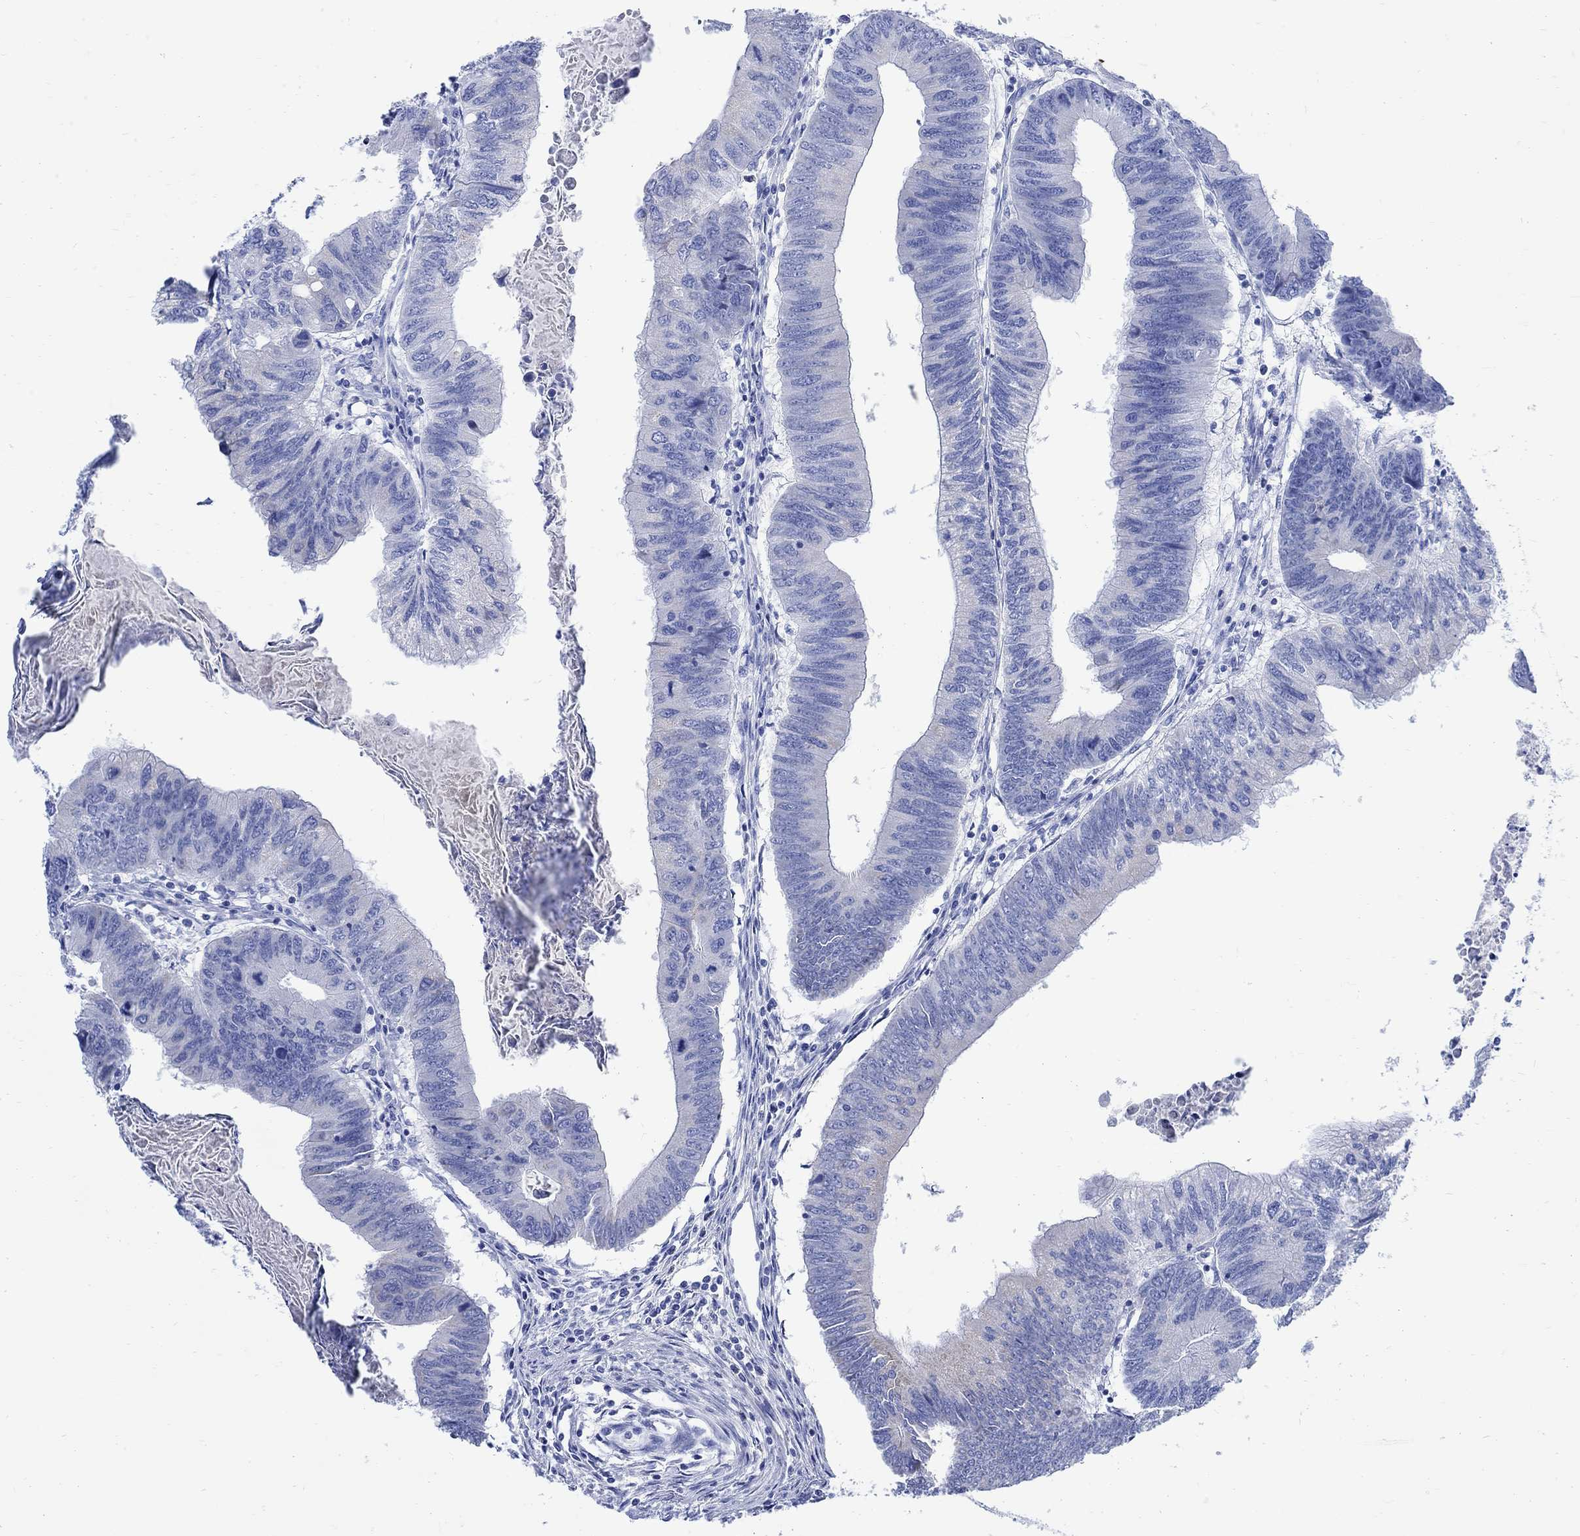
{"staining": {"intensity": "negative", "quantity": "none", "location": "none"}, "tissue": "colorectal cancer", "cell_type": "Tumor cells", "image_type": "cancer", "snomed": [{"axis": "morphology", "description": "Adenocarcinoma, NOS"}, {"axis": "topography", "description": "Colon"}], "caption": "Tumor cells show no significant staining in colorectal cancer.", "gene": "CPLX2", "patient": {"sex": "male", "age": 53}}